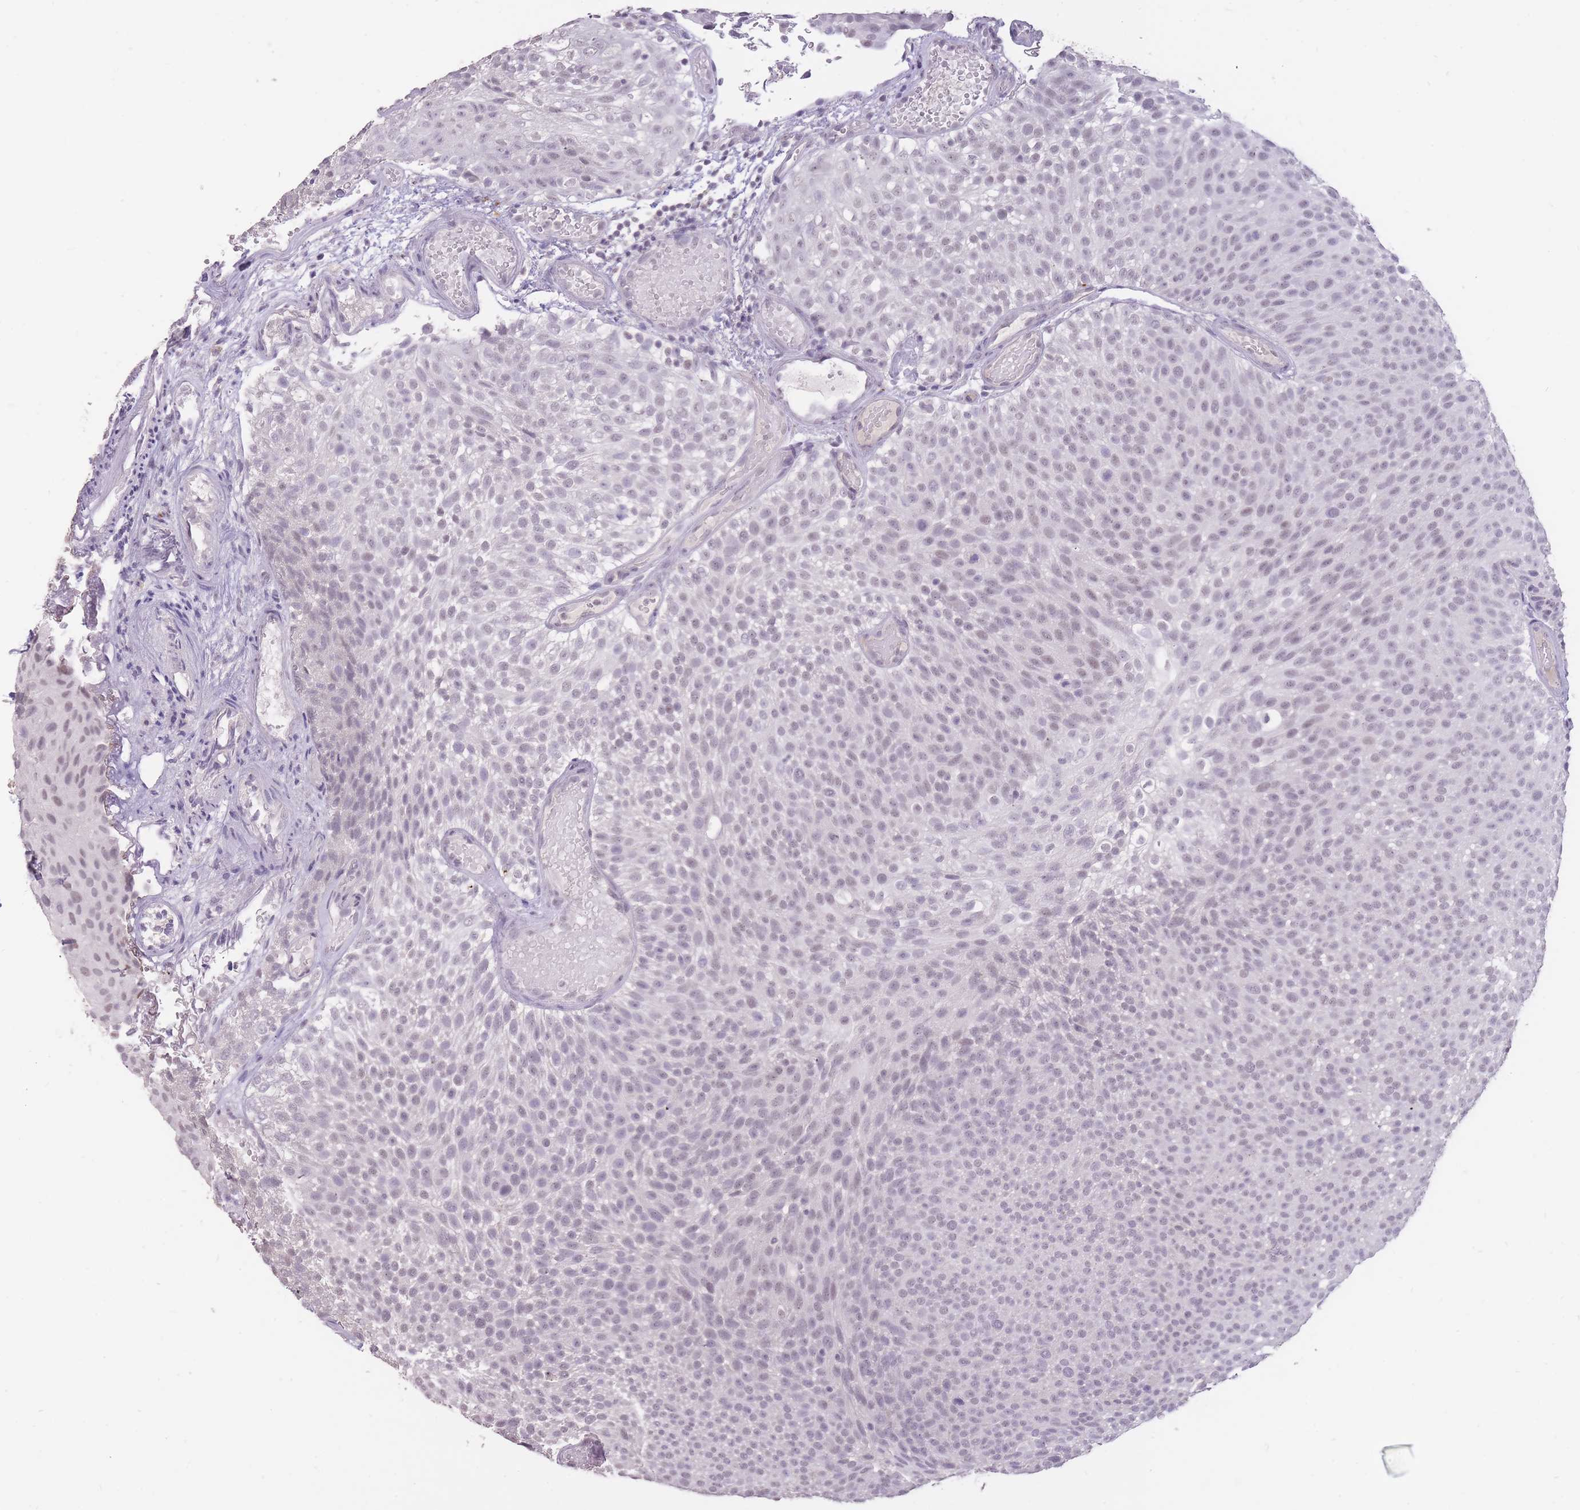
{"staining": {"intensity": "negative", "quantity": "none", "location": "none"}, "tissue": "urothelial cancer", "cell_type": "Tumor cells", "image_type": "cancer", "snomed": [{"axis": "morphology", "description": "Urothelial carcinoma, Low grade"}, {"axis": "topography", "description": "Urinary bladder"}], "caption": "Tumor cells show no significant positivity in urothelial carcinoma (low-grade).", "gene": "HNRNPUL1", "patient": {"sex": "male", "age": 78}}